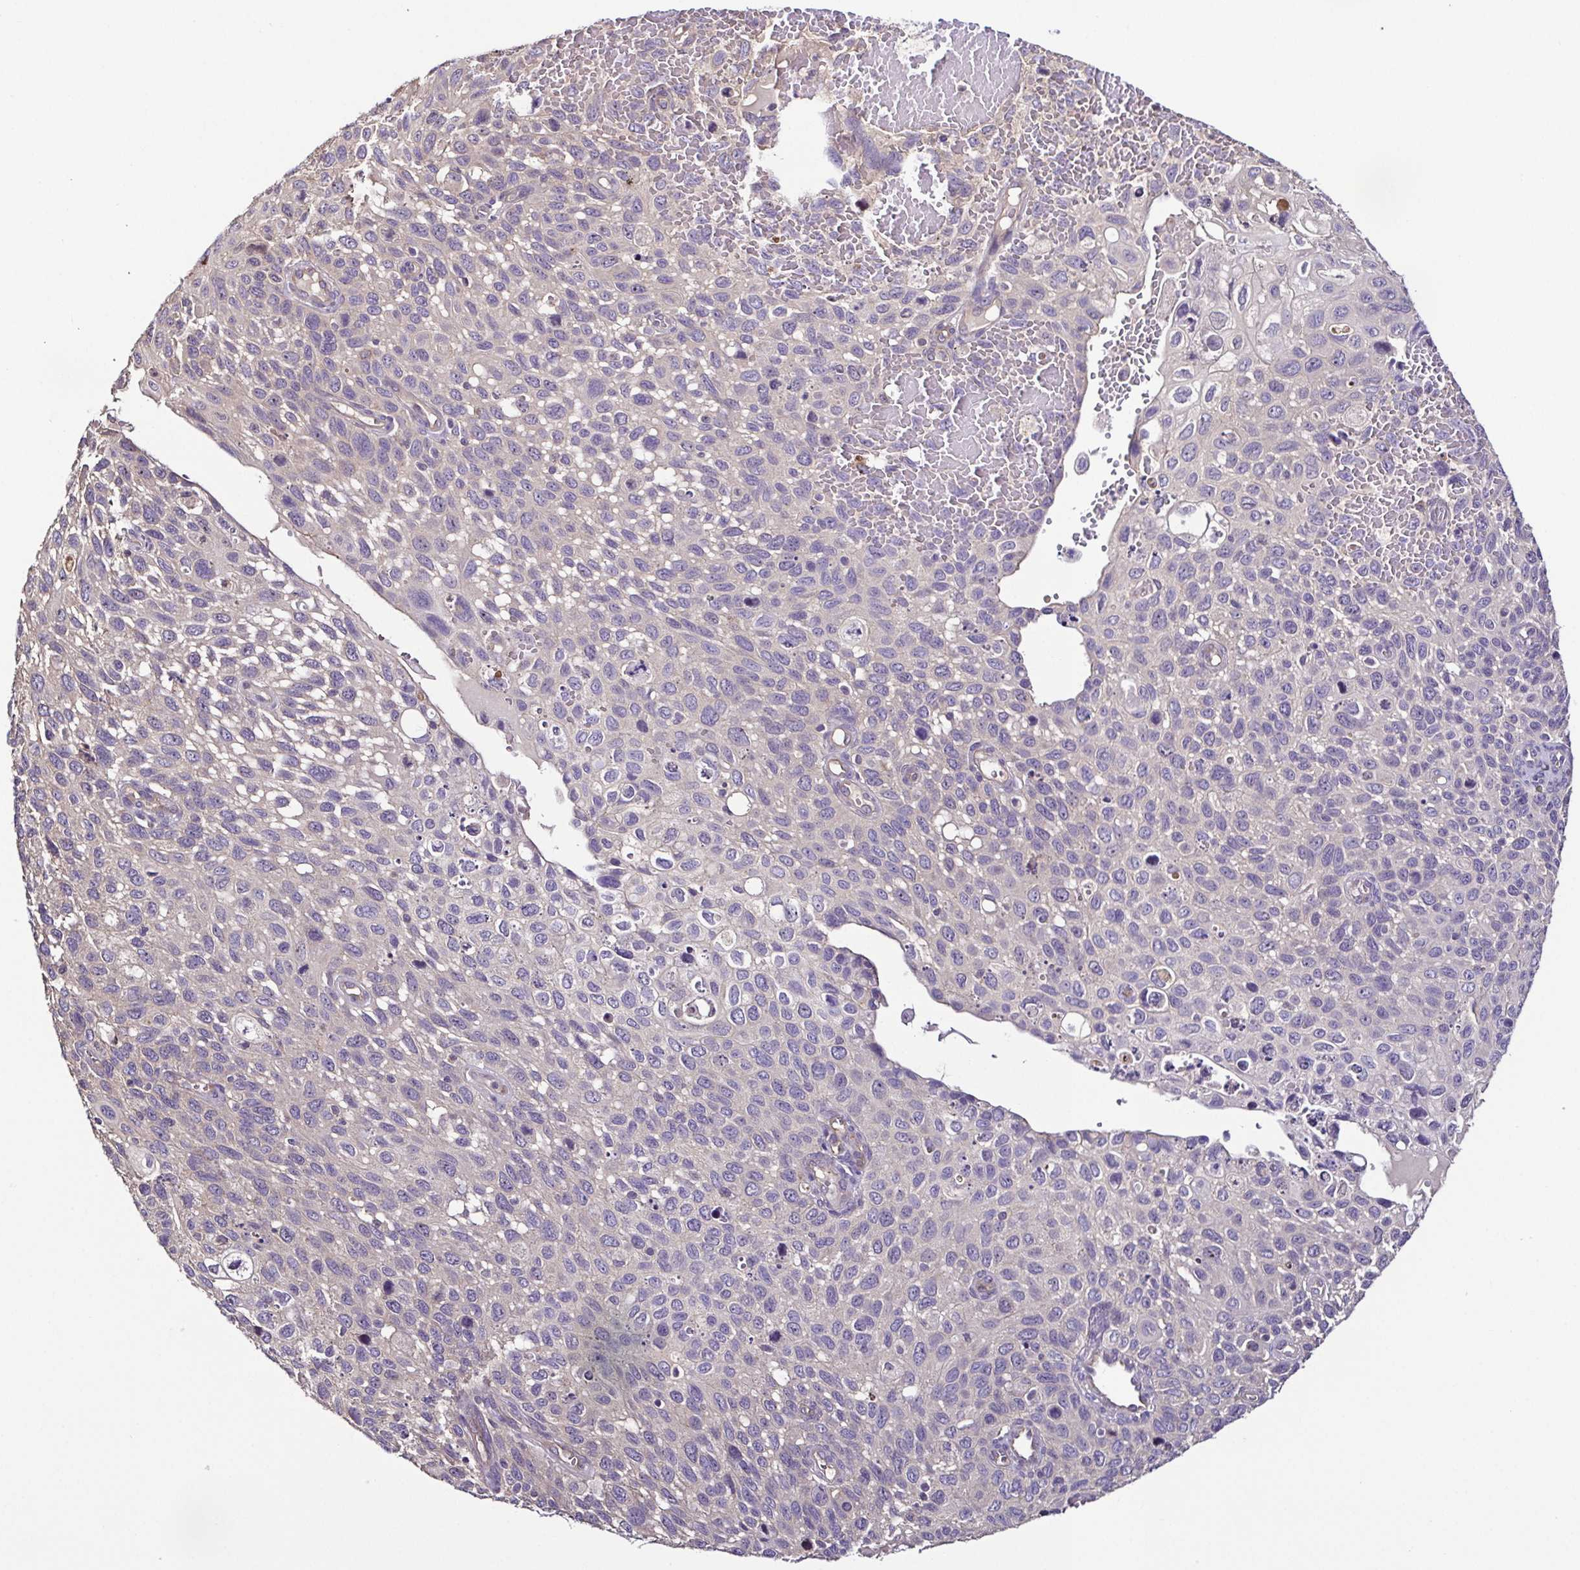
{"staining": {"intensity": "negative", "quantity": "none", "location": "none"}, "tissue": "cervical cancer", "cell_type": "Tumor cells", "image_type": "cancer", "snomed": [{"axis": "morphology", "description": "Squamous cell carcinoma, NOS"}, {"axis": "topography", "description": "Cervix"}], "caption": "This is an immunohistochemistry (IHC) image of squamous cell carcinoma (cervical). There is no positivity in tumor cells.", "gene": "LMOD2", "patient": {"sex": "female", "age": 70}}